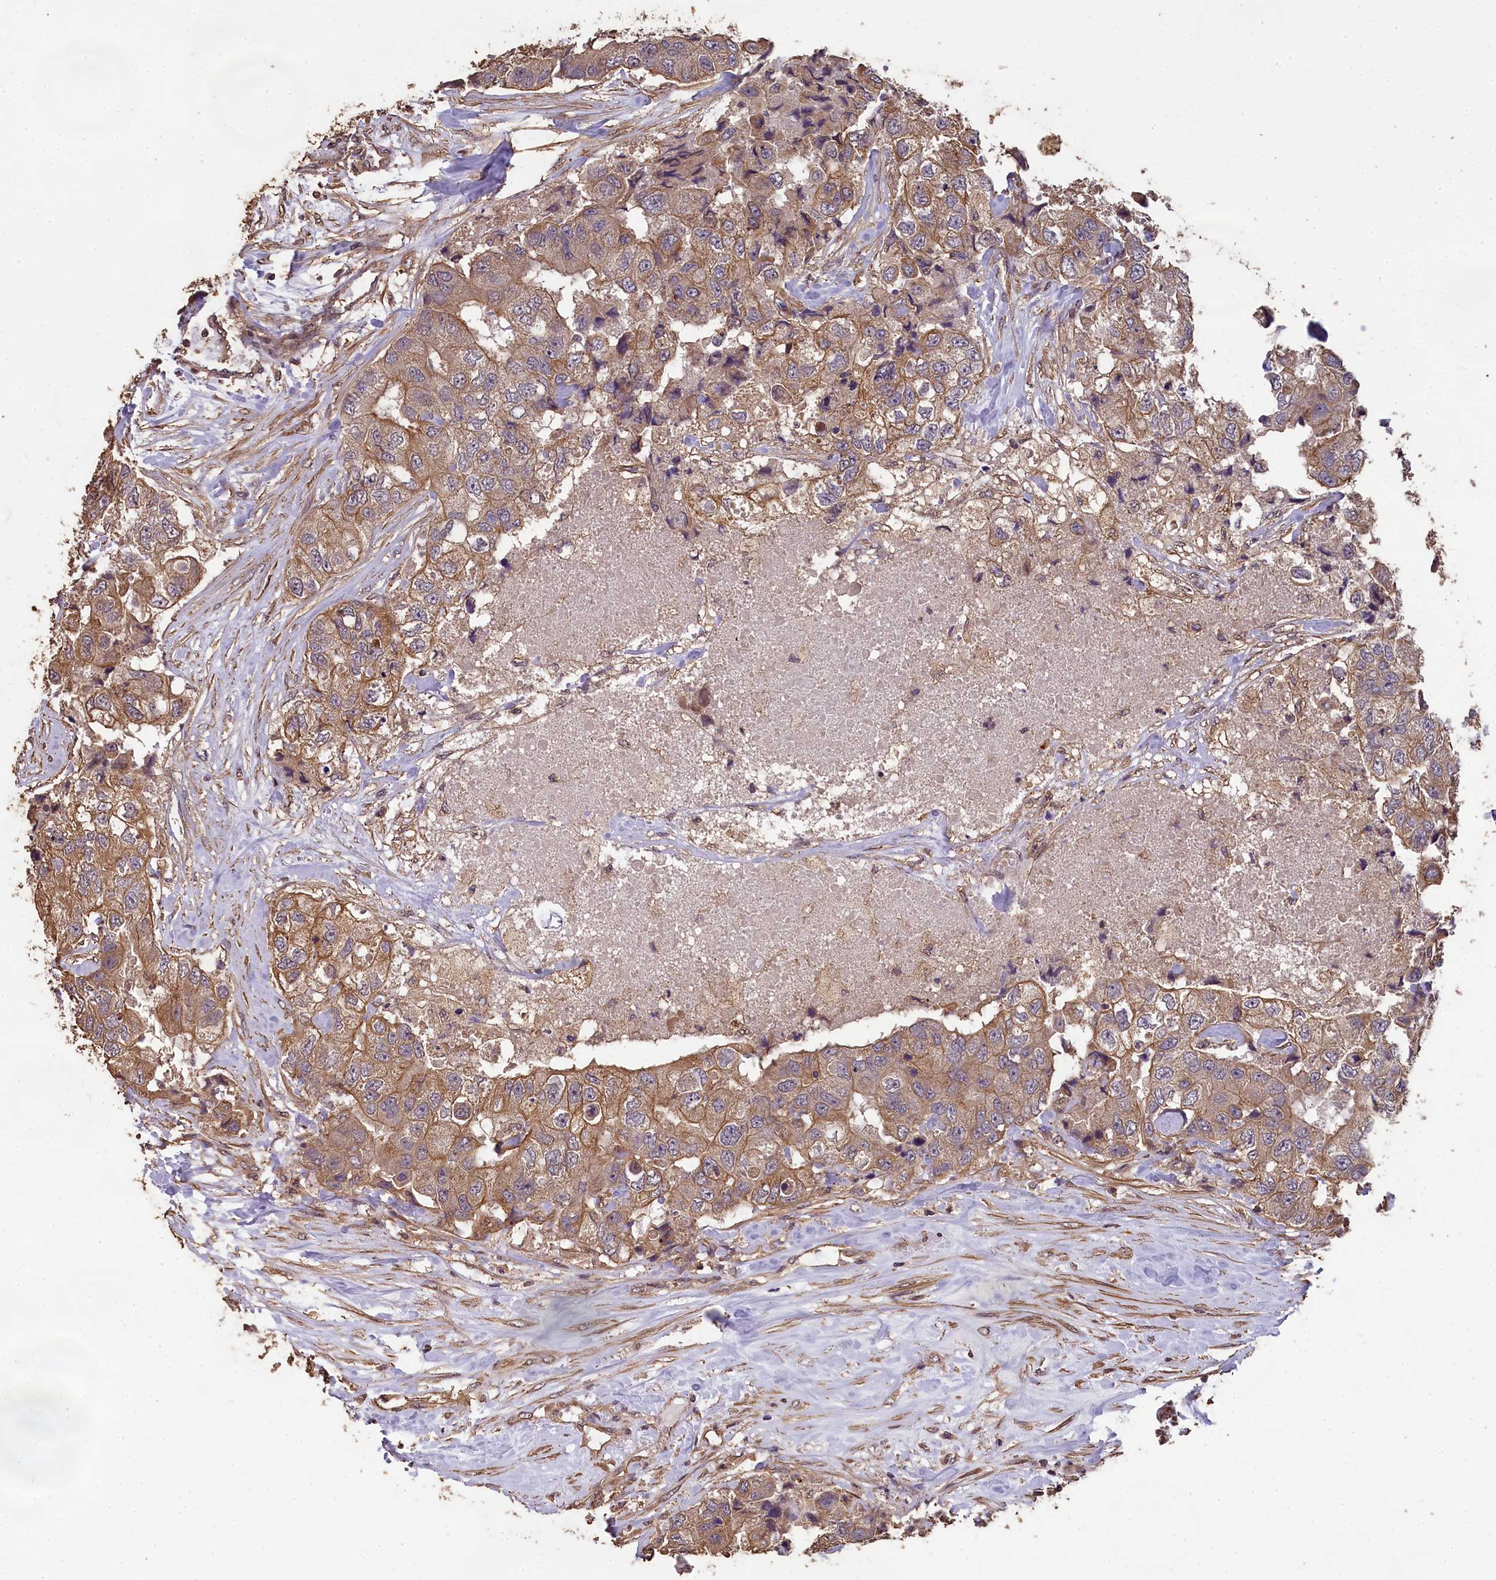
{"staining": {"intensity": "moderate", "quantity": ">75%", "location": "cytoplasmic/membranous"}, "tissue": "breast cancer", "cell_type": "Tumor cells", "image_type": "cancer", "snomed": [{"axis": "morphology", "description": "Duct carcinoma"}, {"axis": "topography", "description": "Breast"}], "caption": "A photomicrograph of human infiltrating ductal carcinoma (breast) stained for a protein exhibits moderate cytoplasmic/membranous brown staining in tumor cells.", "gene": "CHD9", "patient": {"sex": "female", "age": 62}}